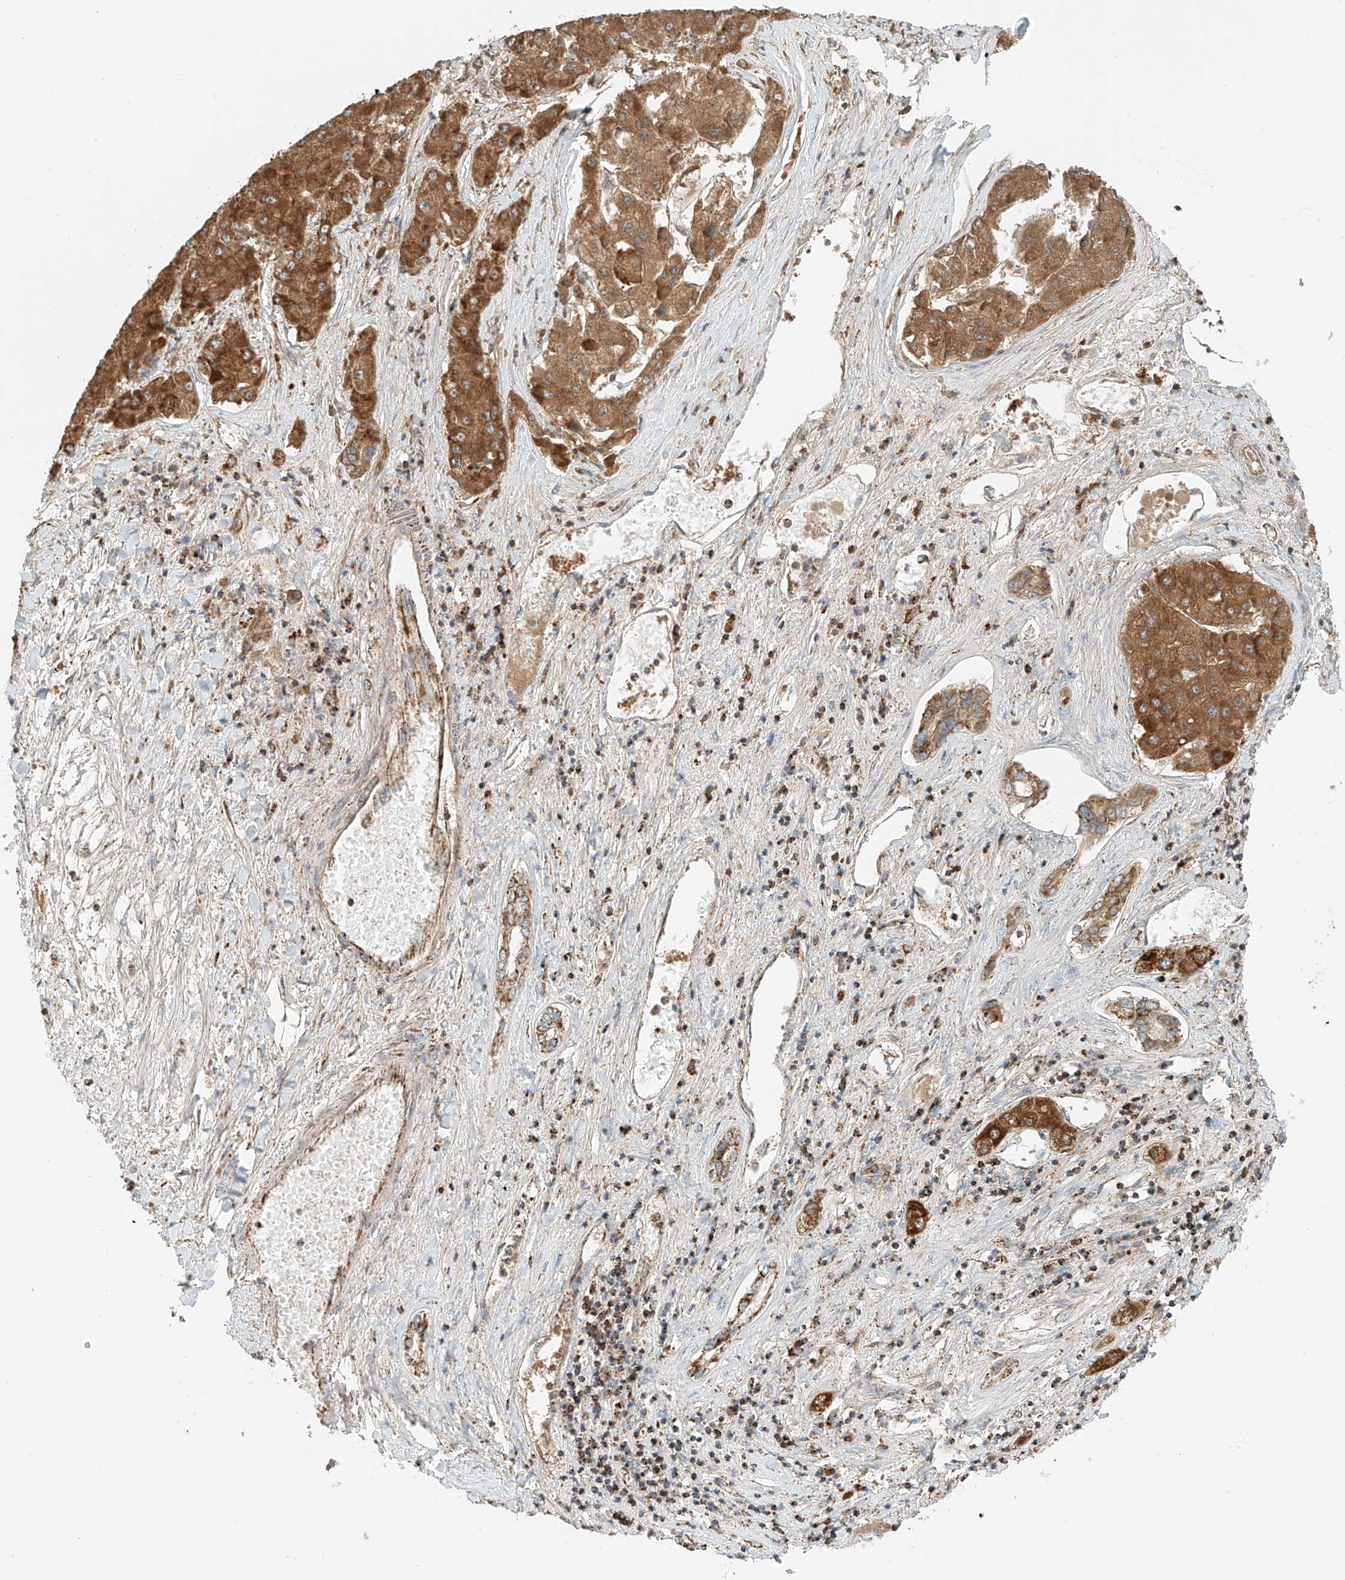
{"staining": {"intensity": "moderate", "quantity": ">75%", "location": "cytoplasmic/membranous"}, "tissue": "liver cancer", "cell_type": "Tumor cells", "image_type": "cancer", "snomed": [{"axis": "morphology", "description": "Carcinoma, Hepatocellular, NOS"}, {"axis": "topography", "description": "Liver"}], "caption": "Liver cancer tissue demonstrates moderate cytoplasmic/membranous expression in approximately >75% of tumor cells, visualized by immunohistochemistry.", "gene": "PPA2", "patient": {"sex": "female", "age": 73}}